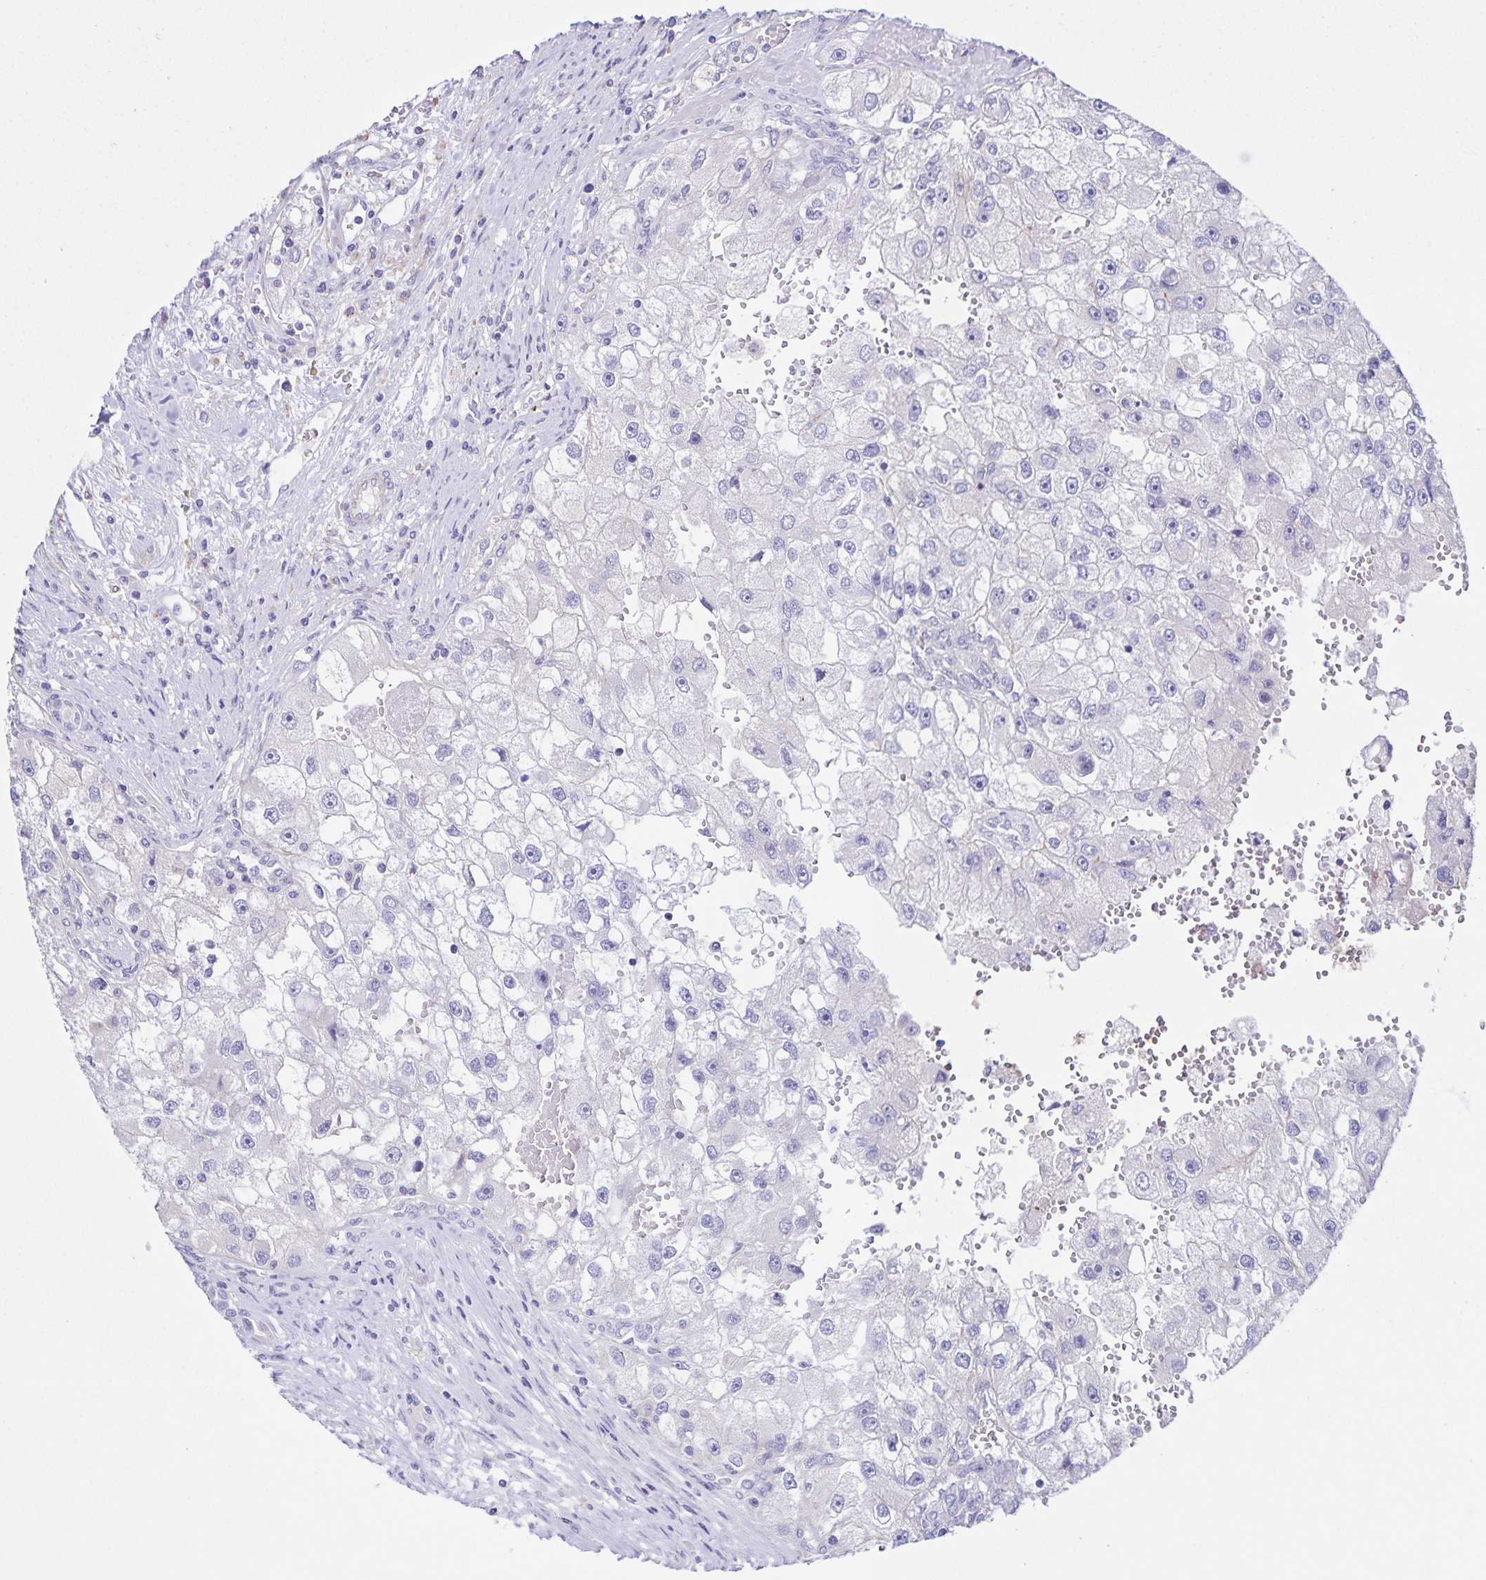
{"staining": {"intensity": "negative", "quantity": "none", "location": "none"}, "tissue": "renal cancer", "cell_type": "Tumor cells", "image_type": "cancer", "snomed": [{"axis": "morphology", "description": "Adenocarcinoma, NOS"}, {"axis": "topography", "description": "Kidney"}], "caption": "There is no significant positivity in tumor cells of renal cancer.", "gene": "BOLL", "patient": {"sex": "male", "age": 63}}